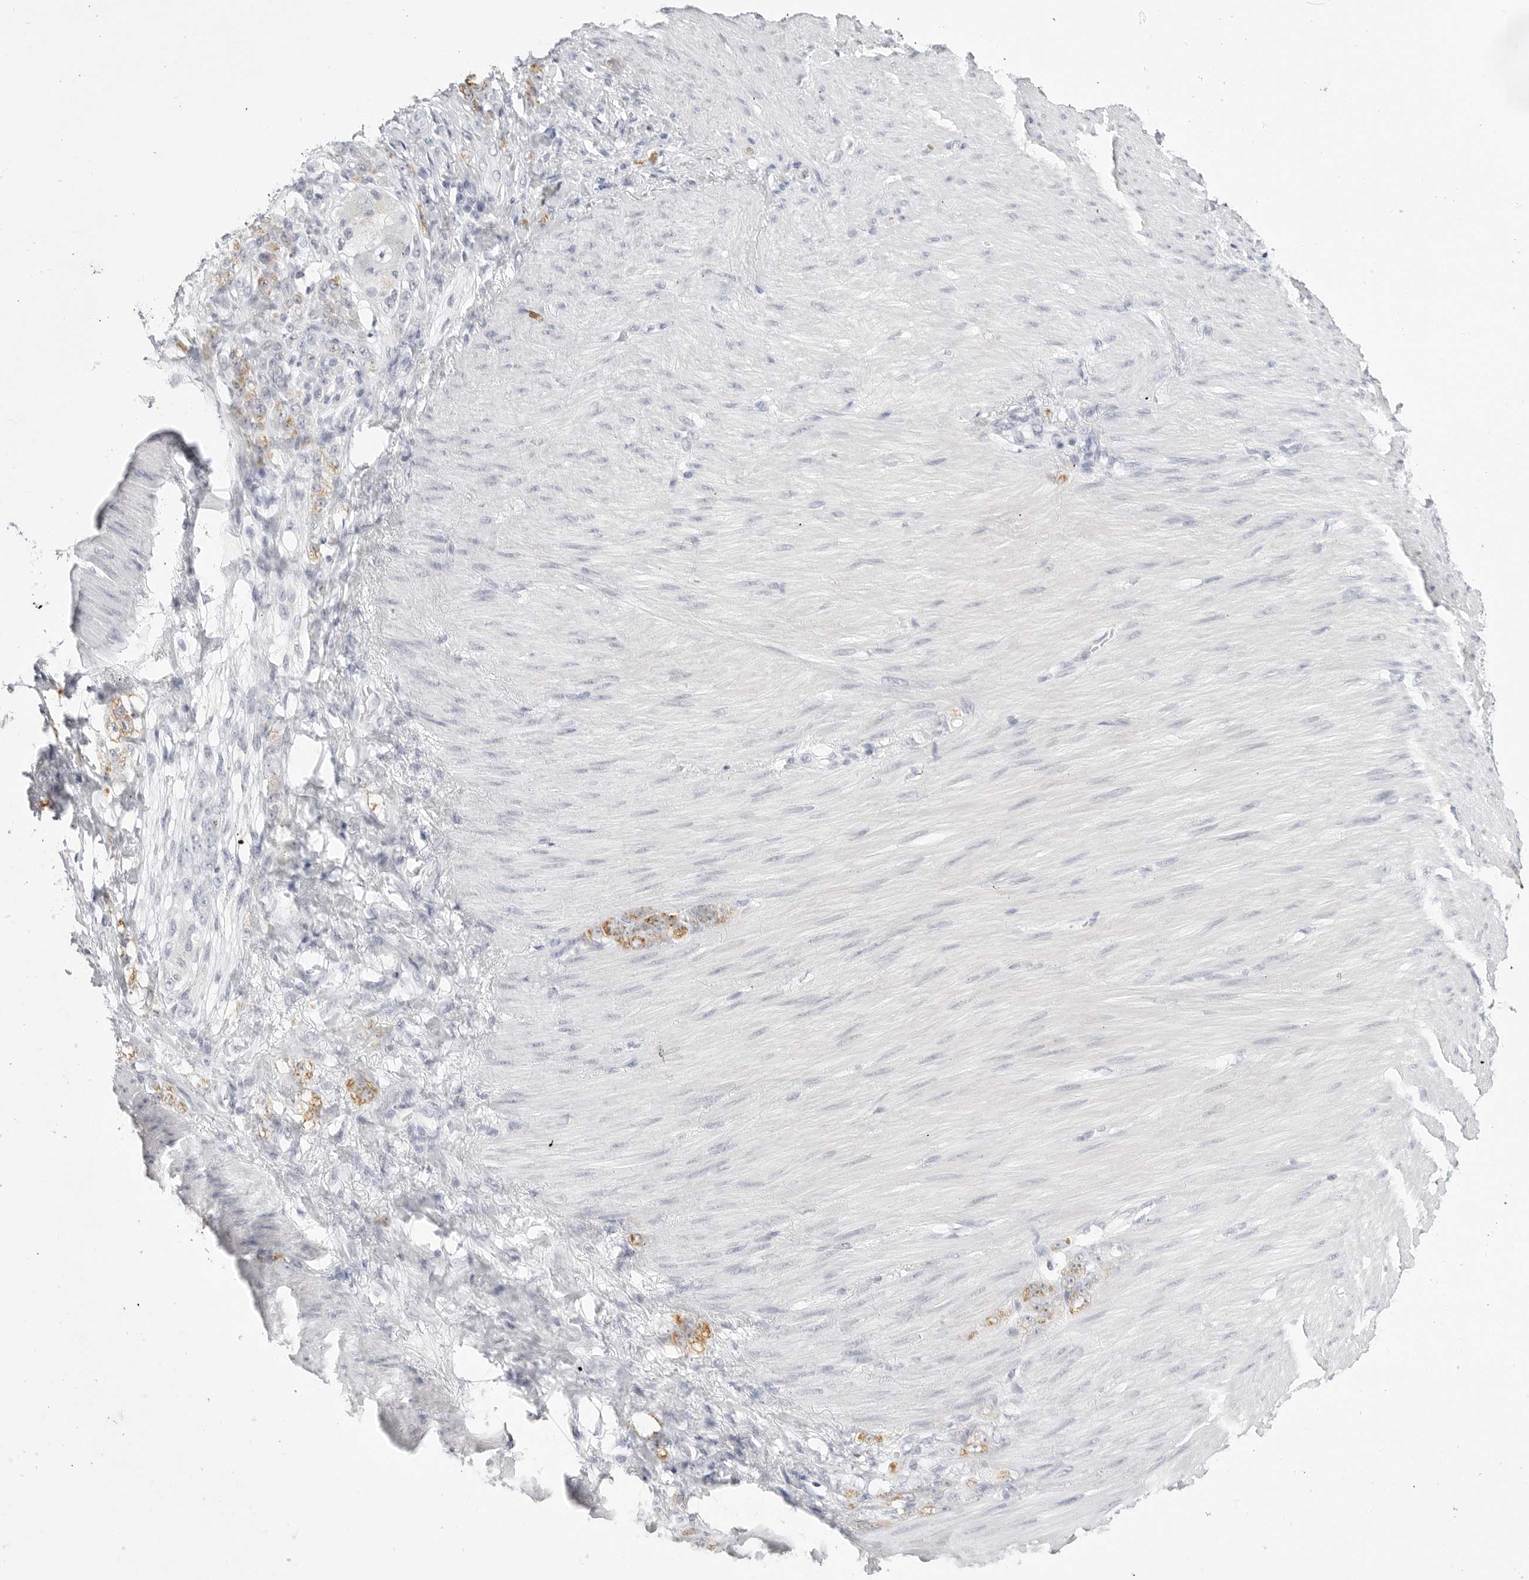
{"staining": {"intensity": "moderate", "quantity": "25%-75%", "location": "cytoplasmic/membranous"}, "tissue": "stomach cancer", "cell_type": "Tumor cells", "image_type": "cancer", "snomed": [{"axis": "morphology", "description": "Normal tissue, NOS"}, {"axis": "morphology", "description": "Adenocarcinoma, NOS"}, {"axis": "topography", "description": "Stomach"}], "caption": "Approximately 25%-75% of tumor cells in human stomach cancer (adenocarcinoma) demonstrate moderate cytoplasmic/membranous protein positivity as visualized by brown immunohistochemical staining.", "gene": "HMGCS2", "patient": {"sex": "male", "age": 82}}